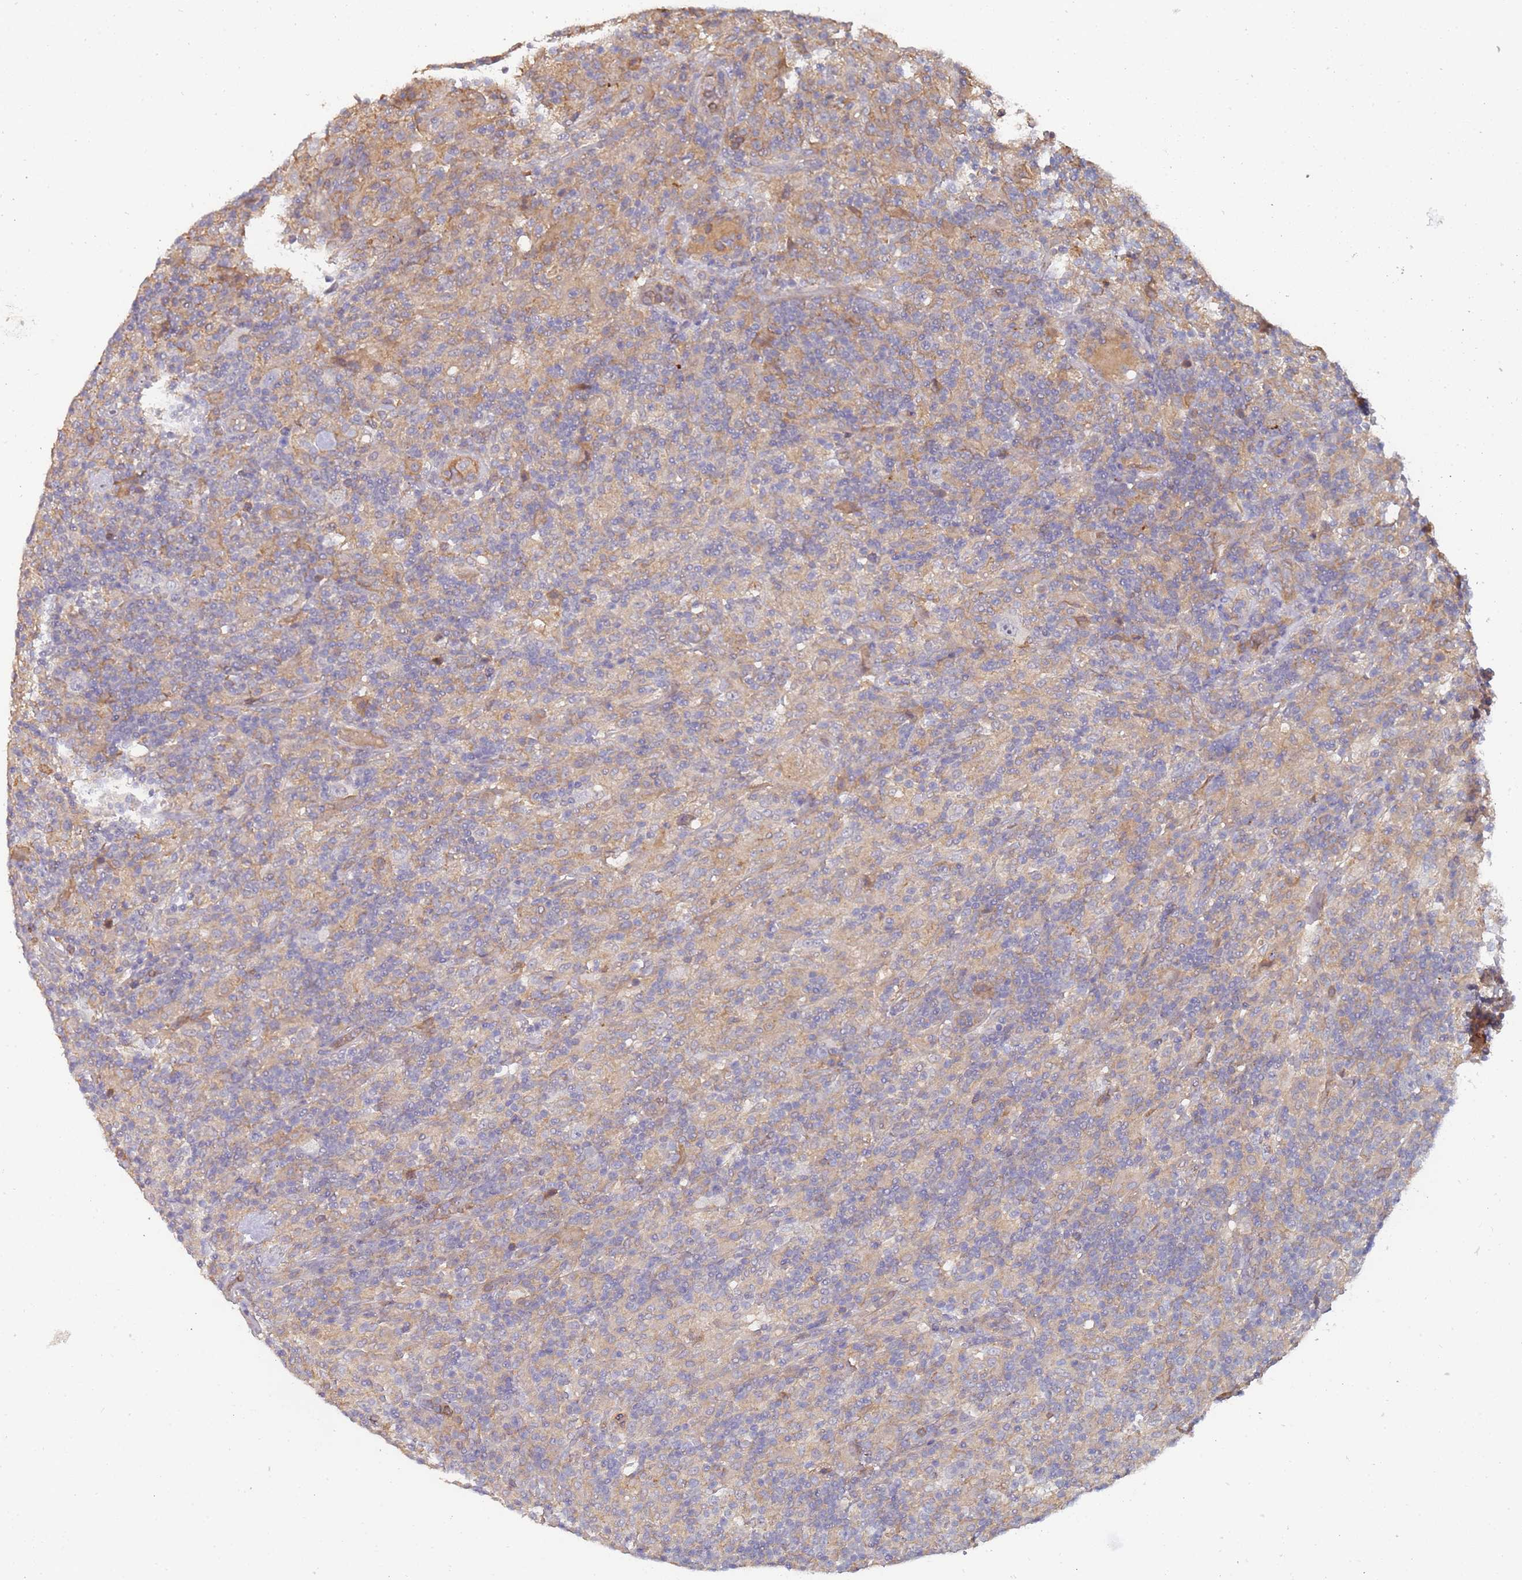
{"staining": {"intensity": "negative", "quantity": "none", "location": "none"}, "tissue": "lymphoma", "cell_type": "Tumor cells", "image_type": "cancer", "snomed": [{"axis": "morphology", "description": "Hodgkin's disease, NOS"}, {"axis": "topography", "description": "Lymph node"}], "caption": "The immunohistochemistry (IHC) micrograph has no significant expression in tumor cells of Hodgkin's disease tissue.", "gene": "ABCB6", "patient": {"sex": "male", "age": 70}}